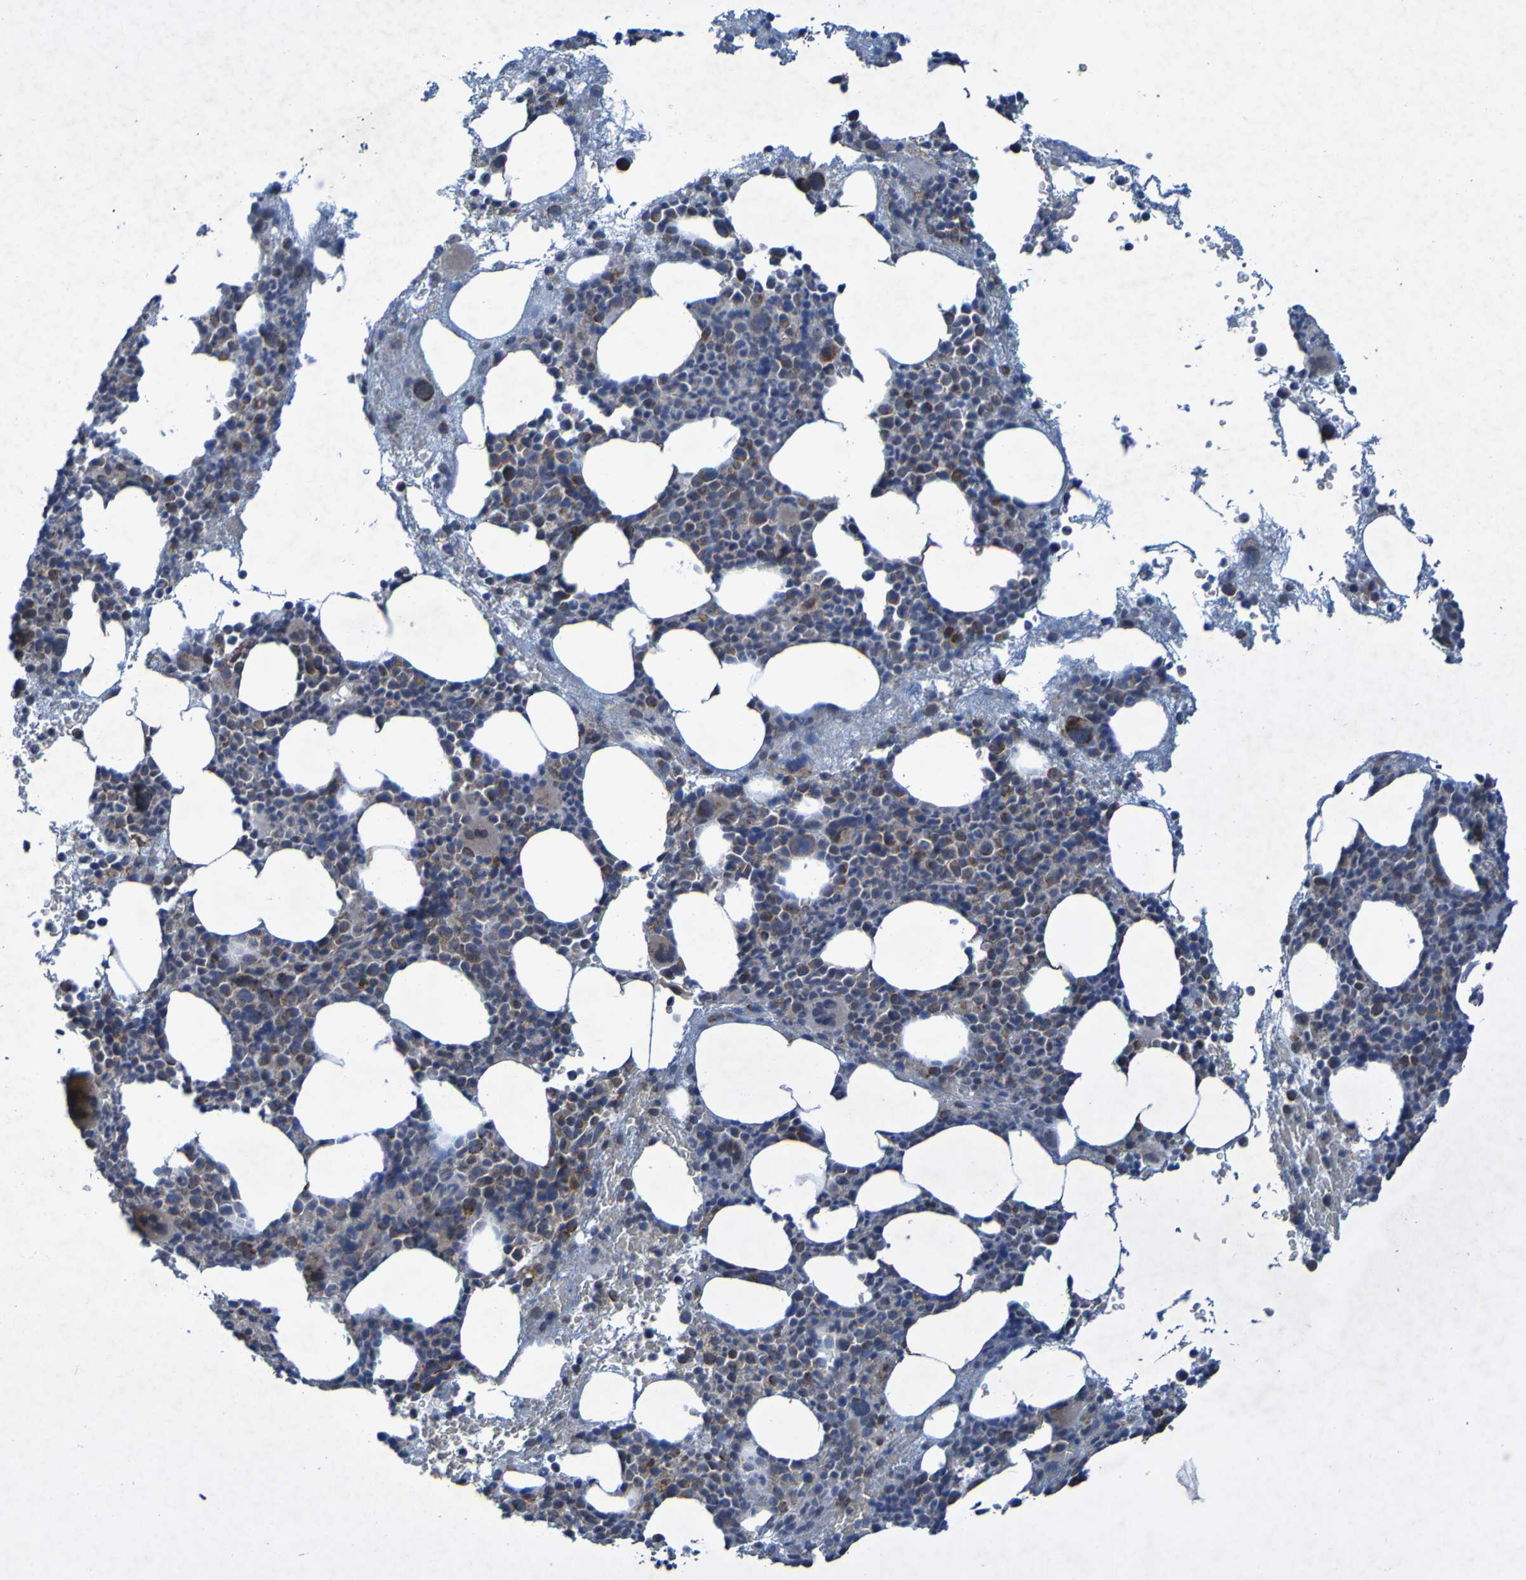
{"staining": {"intensity": "moderate", "quantity": "<25%", "location": "cytoplasmic/membranous"}, "tissue": "bone marrow", "cell_type": "Hematopoietic cells", "image_type": "normal", "snomed": [{"axis": "morphology", "description": "Normal tissue, NOS"}, {"axis": "morphology", "description": "Inflammation, NOS"}, {"axis": "topography", "description": "Bone marrow"}], "caption": "Unremarkable bone marrow was stained to show a protein in brown. There is low levels of moderate cytoplasmic/membranous positivity in about <25% of hematopoietic cells. Immunohistochemistry (ihc) stains the protein in brown and the nuclei are stained blue.", "gene": "CCDC51", "patient": {"sex": "male", "age": 73}}